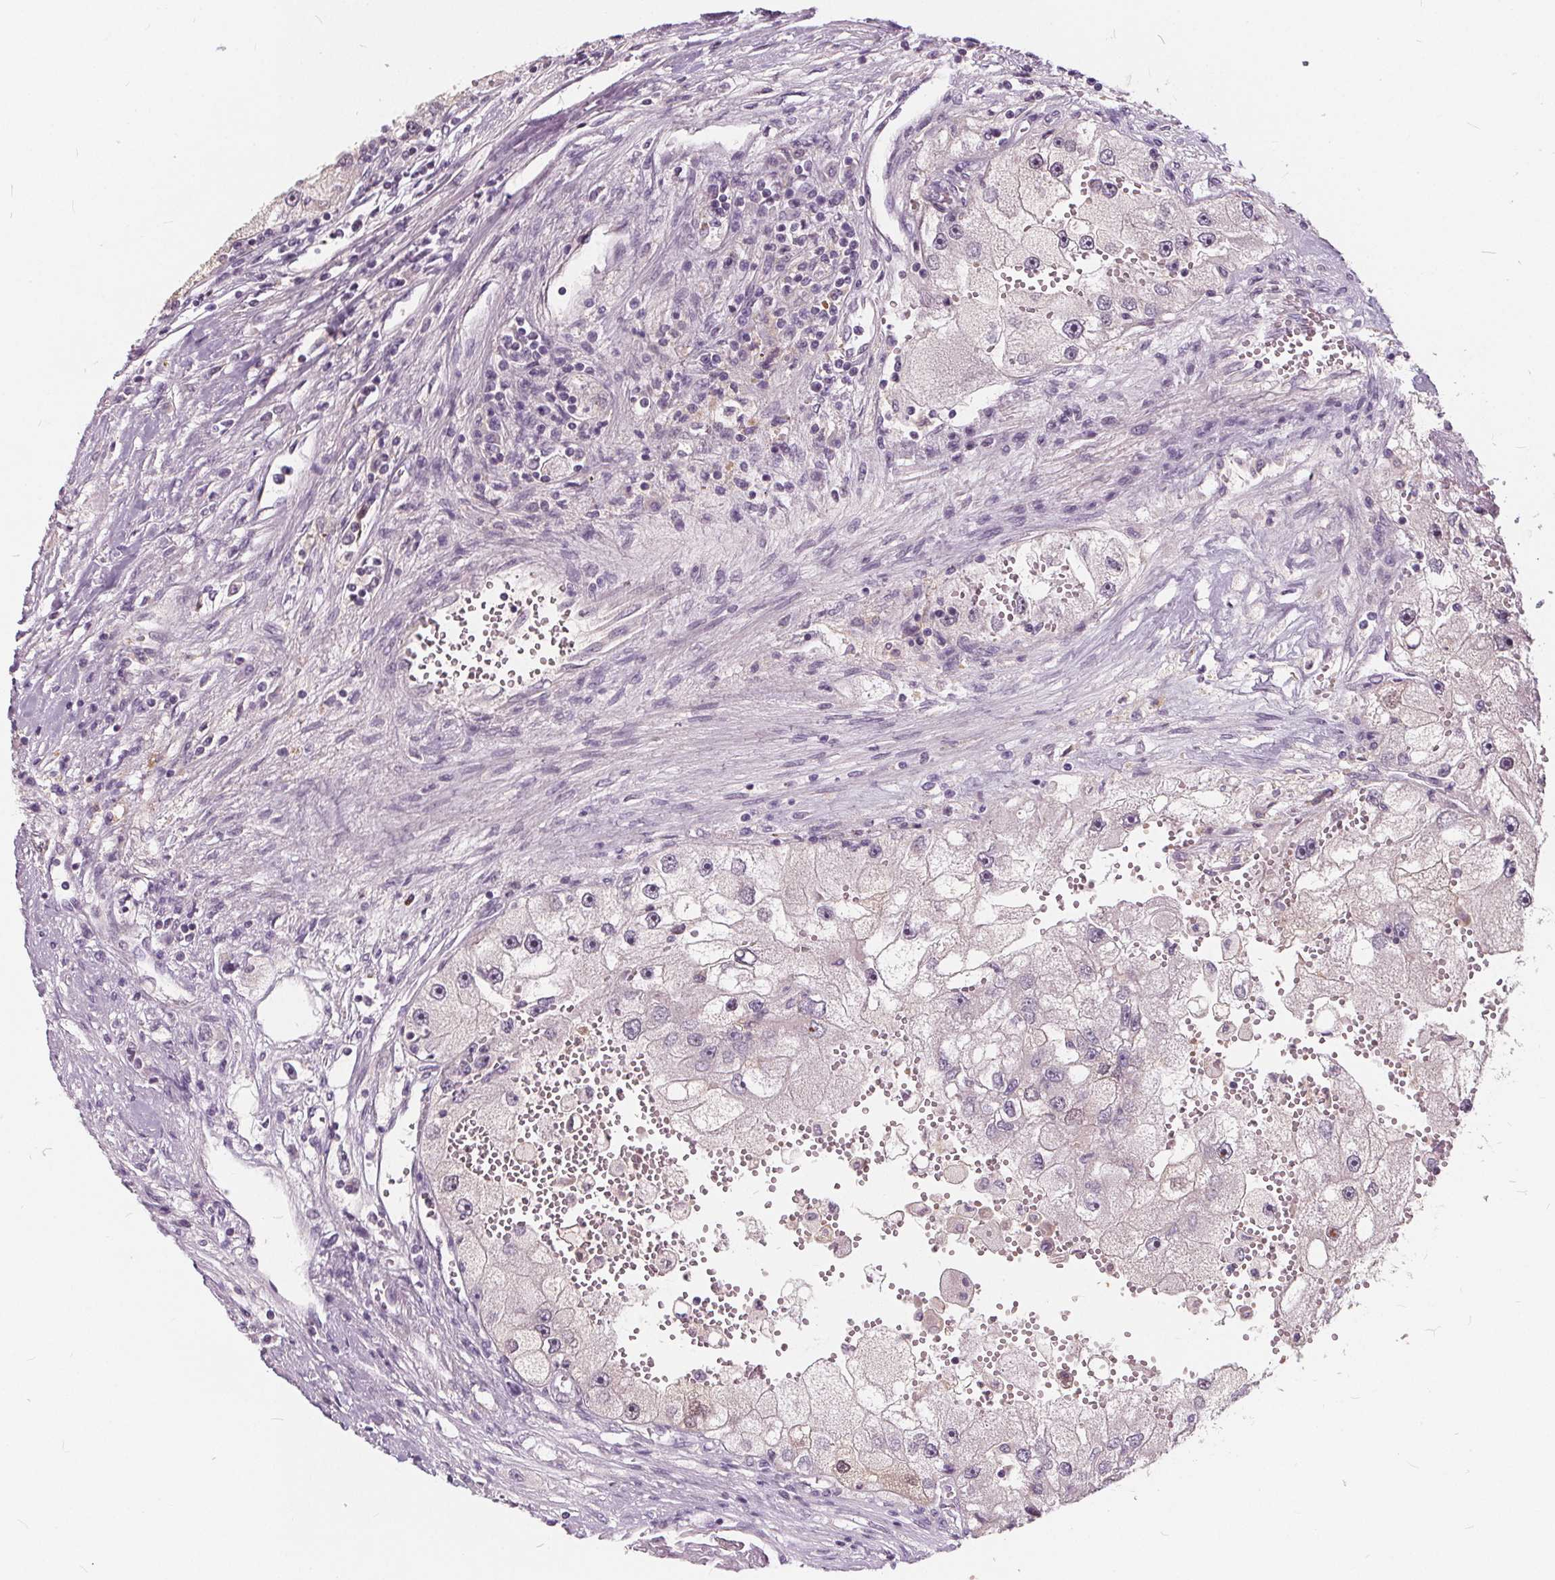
{"staining": {"intensity": "negative", "quantity": "none", "location": "none"}, "tissue": "renal cancer", "cell_type": "Tumor cells", "image_type": "cancer", "snomed": [{"axis": "morphology", "description": "Adenocarcinoma, NOS"}, {"axis": "topography", "description": "Kidney"}], "caption": "The immunohistochemistry (IHC) image has no significant positivity in tumor cells of renal cancer tissue.", "gene": "HAAO", "patient": {"sex": "male", "age": 63}}